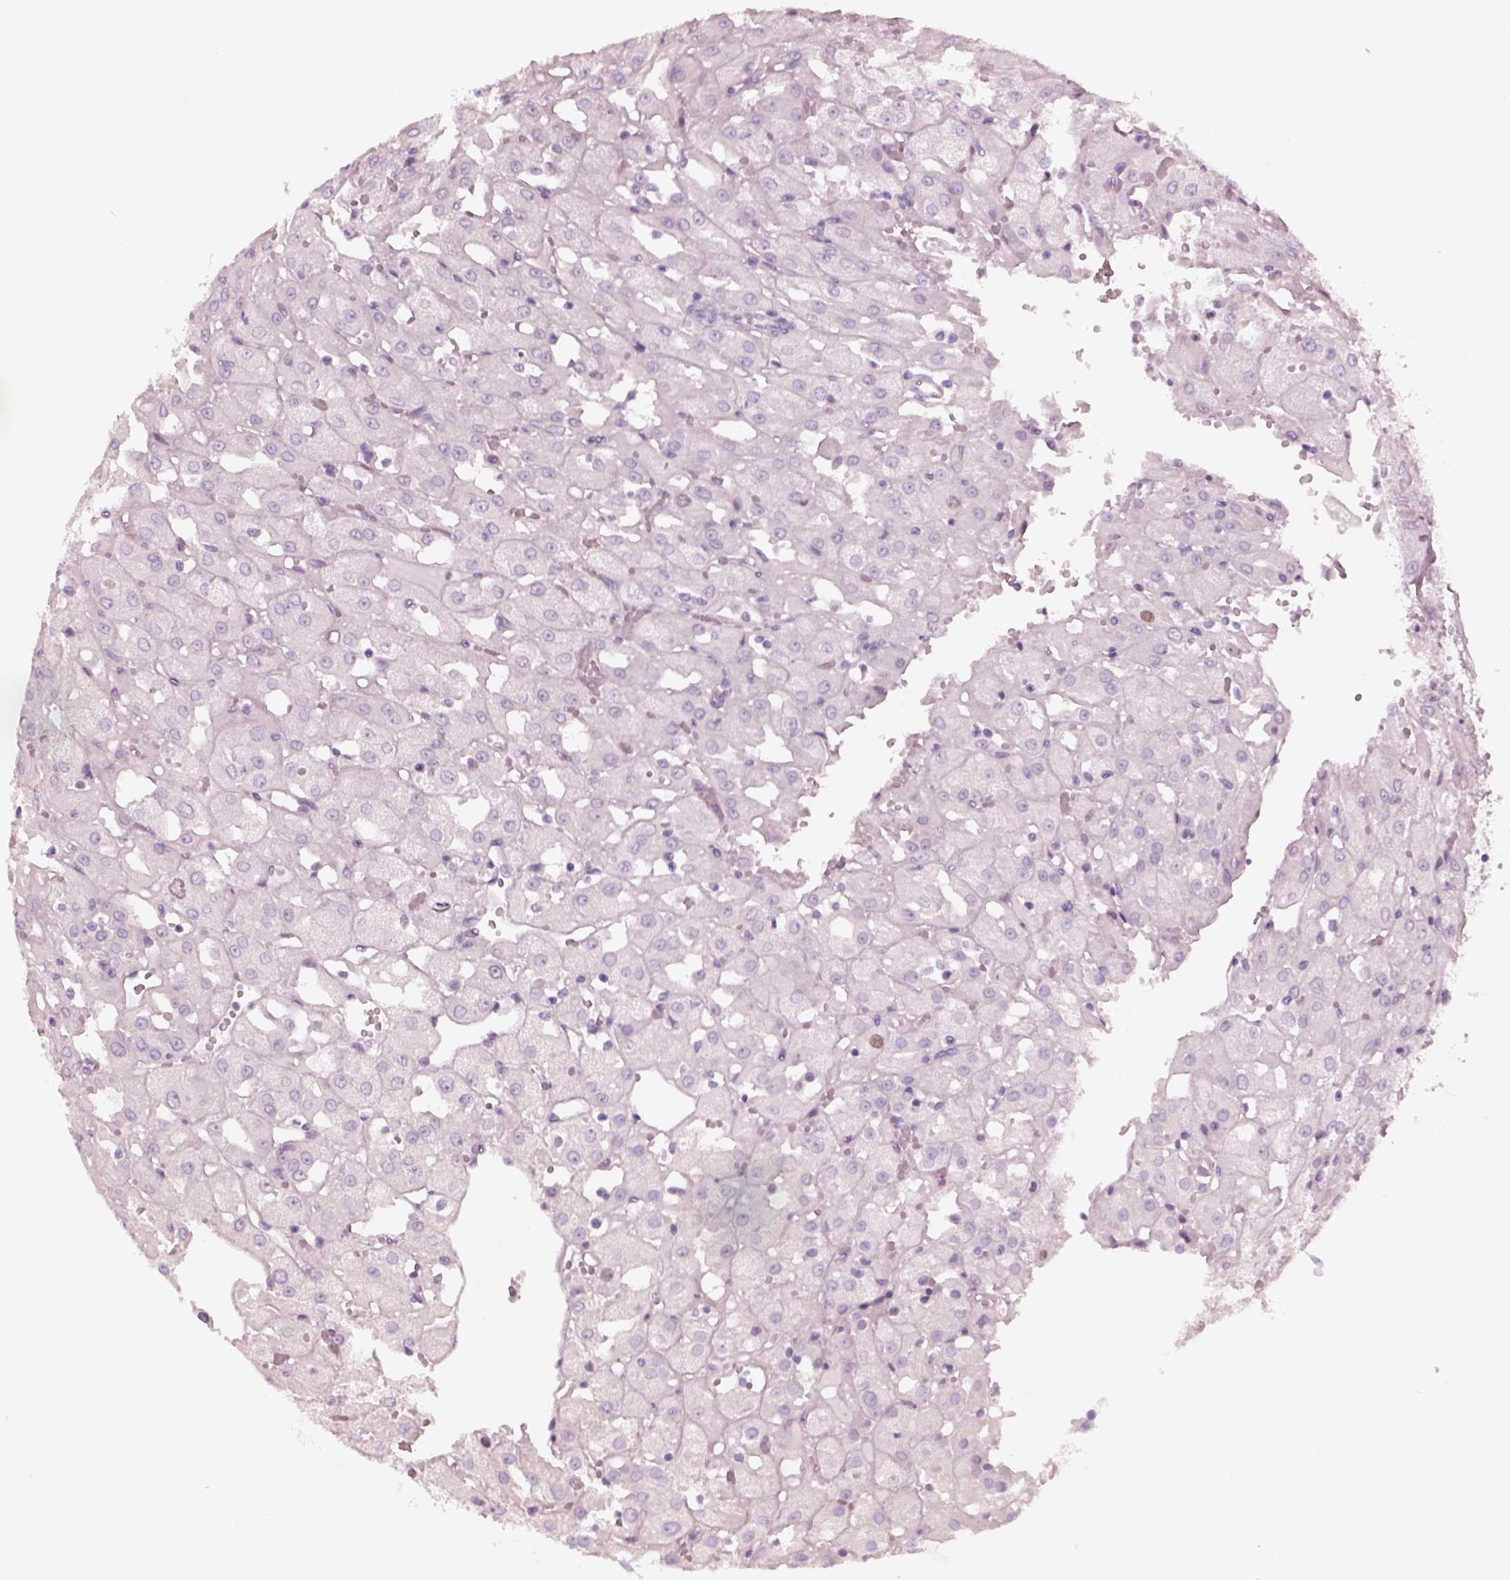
{"staining": {"intensity": "negative", "quantity": "none", "location": "none"}, "tissue": "renal cancer", "cell_type": "Tumor cells", "image_type": "cancer", "snomed": [{"axis": "morphology", "description": "Adenocarcinoma, NOS"}, {"axis": "topography", "description": "Kidney"}], "caption": "This histopathology image is of renal cancer stained with immunohistochemistry to label a protein in brown with the nuclei are counter-stained blue. There is no staining in tumor cells.", "gene": "KRTAP24-1", "patient": {"sex": "male", "age": 72}}